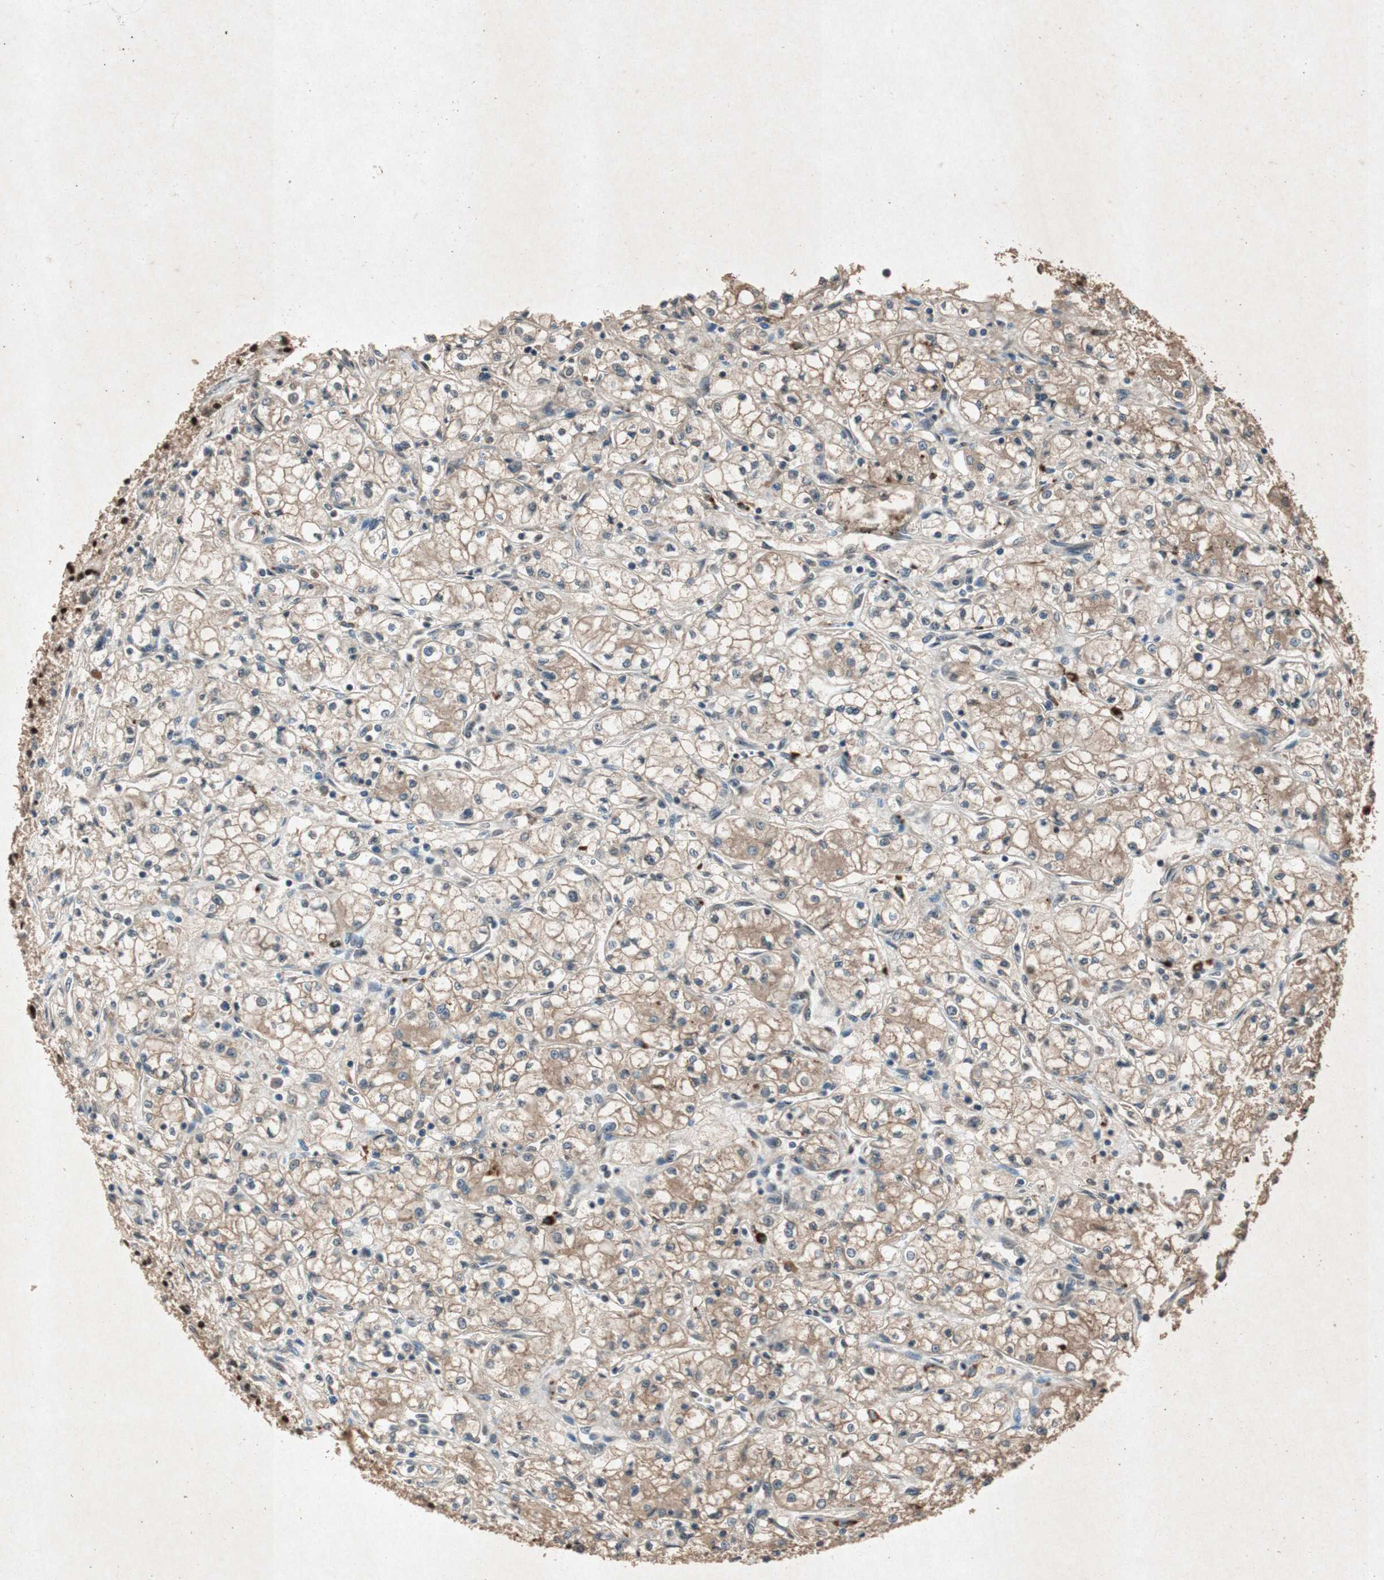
{"staining": {"intensity": "weak", "quantity": "<25%", "location": "cytoplasmic/membranous,nuclear"}, "tissue": "renal cancer", "cell_type": "Tumor cells", "image_type": "cancer", "snomed": [{"axis": "morphology", "description": "Normal tissue, NOS"}, {"axis": "morphology", "description": "Adenocarcinoma, NOS"}, {"axis": "topography", "description": "Kidney"}], "caption": "Tumor cells are negative for protein expression in human renal cancer.", "gene": "PML", "patient": {"sex": "male", "age": 59}}